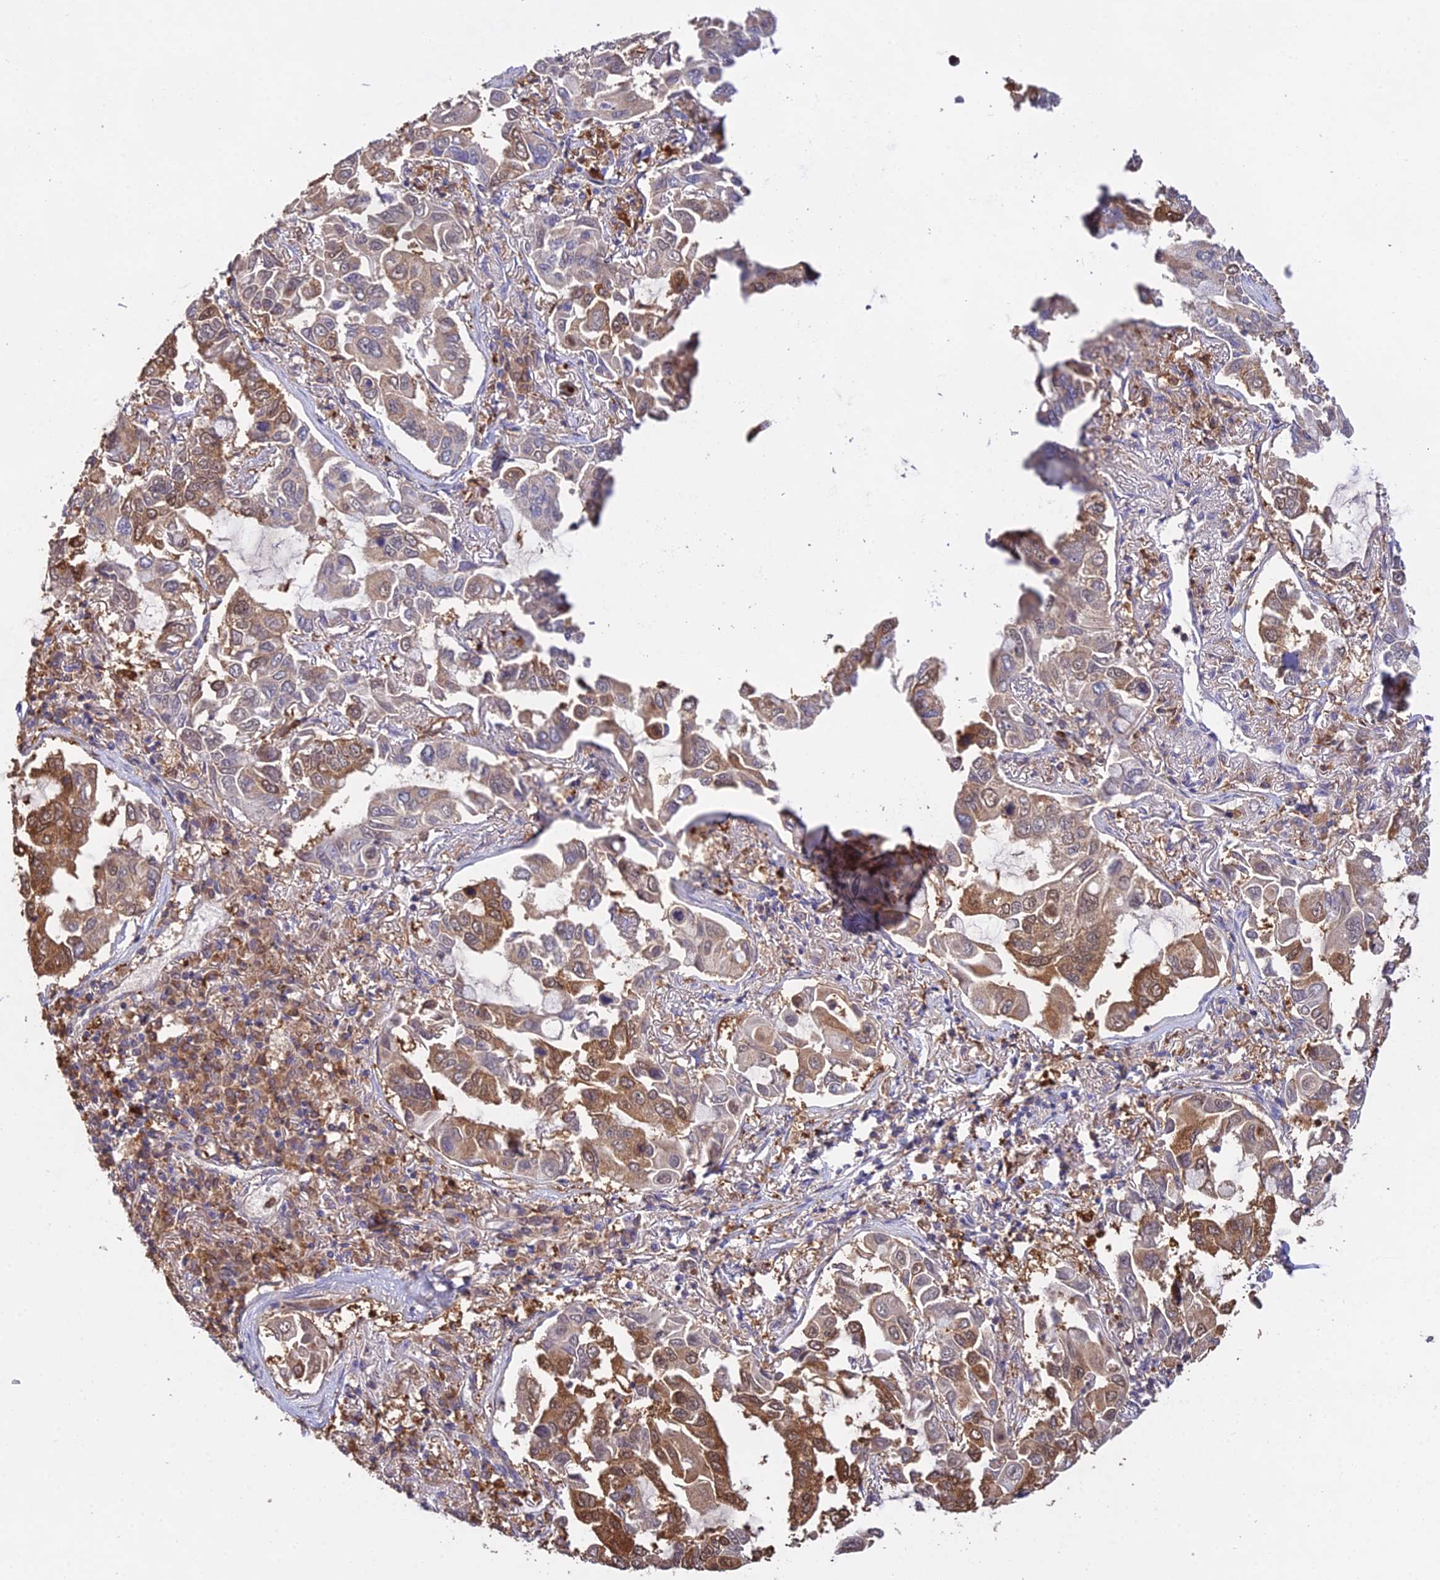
{"staining": {"intensity": "moderate", "quantity": "25%-75%", "location": "cytoplasmic/membranous,nuclear"}, "tissue": "lung cancer", "cell_type": "Tumor cells", "image_type": "cancer", "snomed": [{"axis": "morphology", "description": "Adenocarcinoma, NOS"}, {"axis": "topography", "description": "Lung"}], "caption": "Tumor cells reveal medium levels of moderate cytoplasmic/membranous and nuclear staining in about 25%-75% of cells in human lung cancer (adenocarcinoma). The protein is shown in brown color, while the nuclei are stained blue.", "gene": "FBP1", "patient": {"sex": "male", "age": 64}}